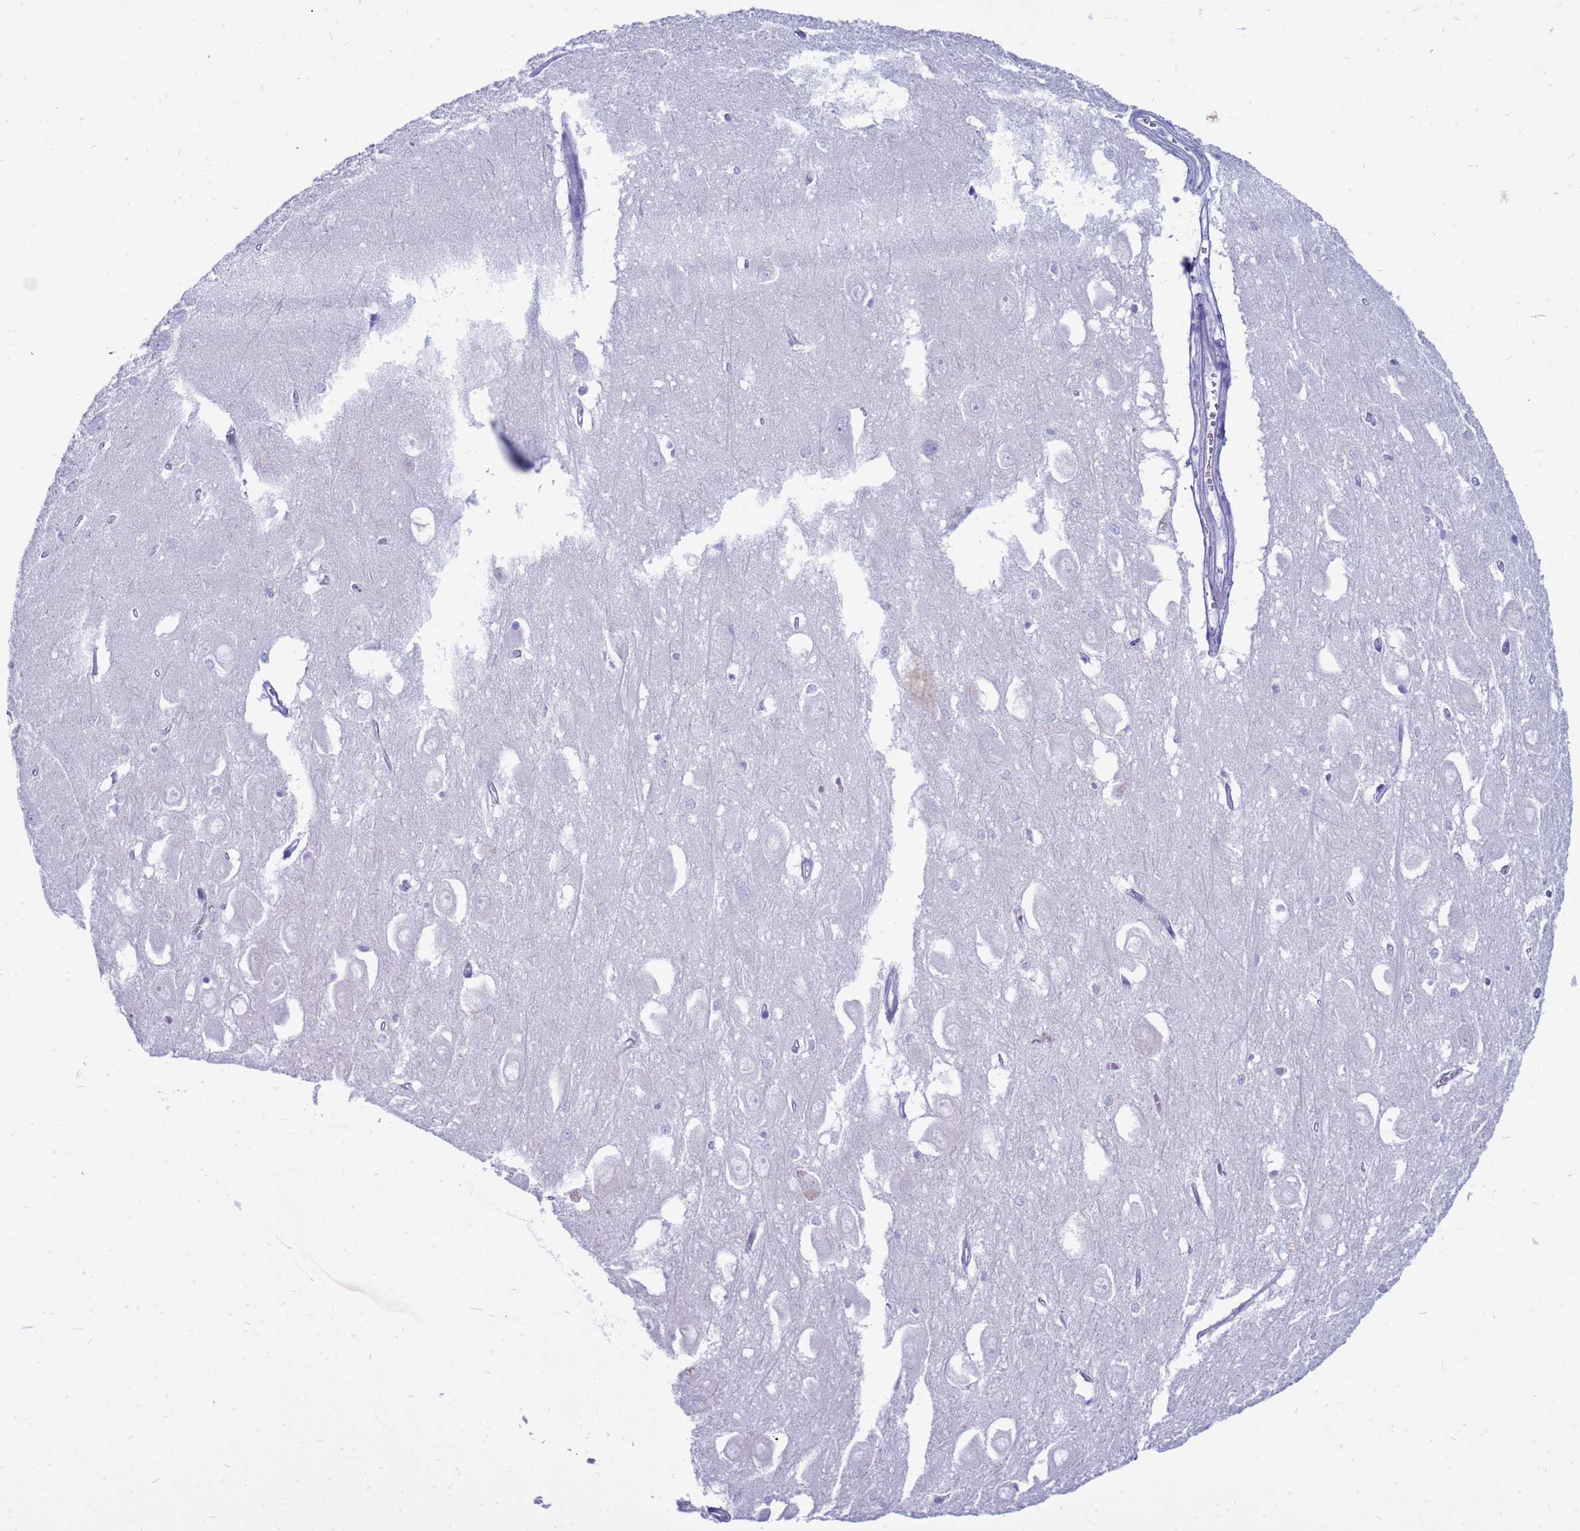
{"staining": {"intensity": "negative", "quantity": "none", "location": "none"}, "tissue": "hippocampus", "cell_type": "Glial cells", "image_type": "normal", "snomed": [{"axis": "morphology", "description": "Normal tissue, NOS"}, {"axis": "topography", "description": "Hippocampus"}], "caption": "Immunohistochemistry (IHC) photomicrograph of unremarkable hippocampus stained for a protein (brown), which shows no expression in glial cells.", "gene": "SYCN", "patient": {"sex": "female", "age": 64}}